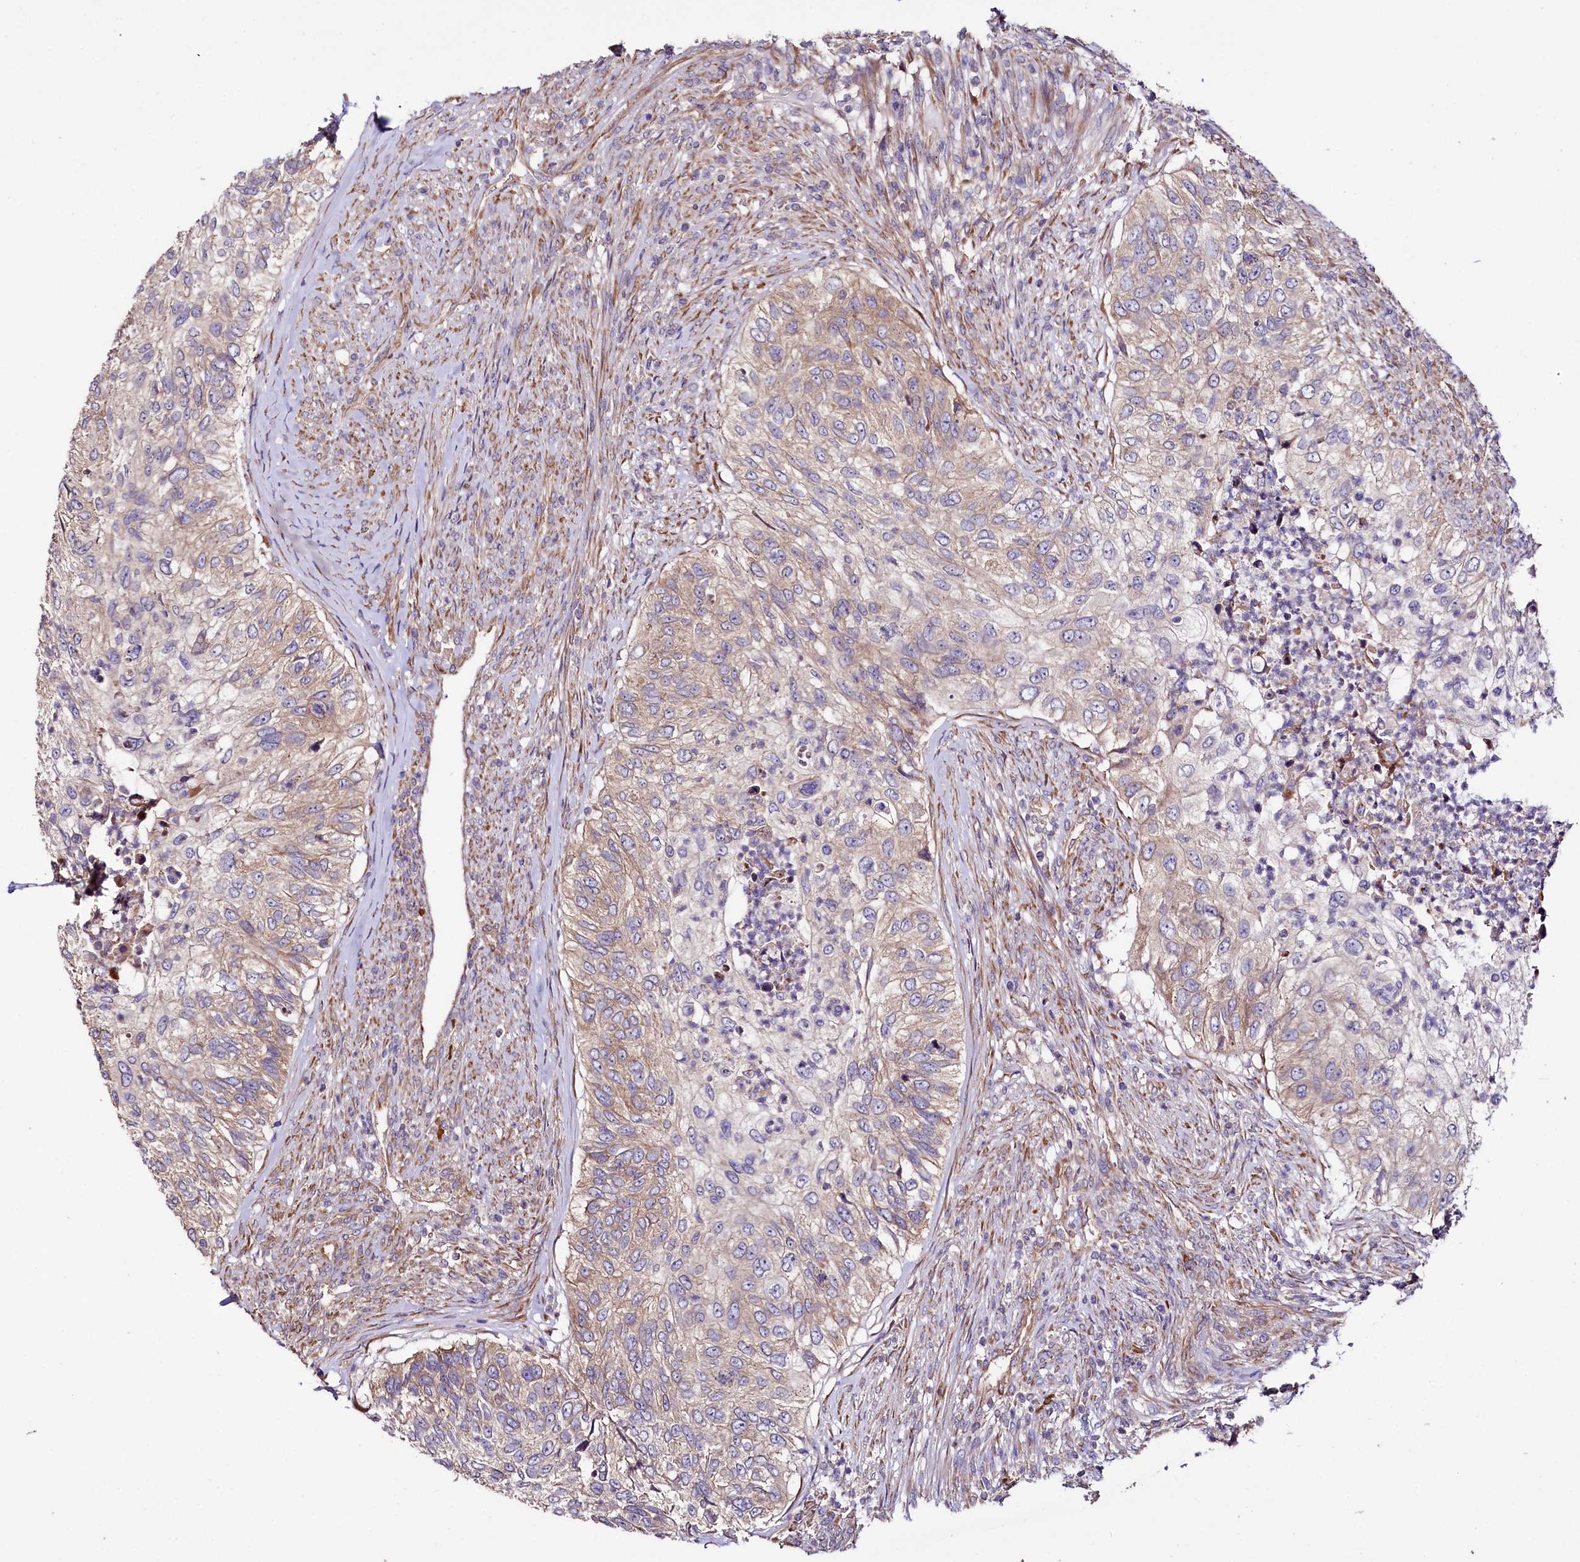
{"staining": {"intensity": "weak", "quantity": ">75%", "location": "cytoplasmic/membranous"}, "tissue": "urothelial cancer", "cell_type": "Tumor cells", "image_type": "cancer", "snomed": [{"axis": "morphology", "description": "Urothelial carcinoma, High grade"}, {"axis": "topography", "description": "Urinary bladder"}], "caption": "An image showing weak cytoplasmic/membranous staining in approximately >75% of tumor cells in urothelial cancer, as visualized by brown immunohistochemical staining.", "gene": "SPATS2", "patient": {"sex": "female", "age": 60}}